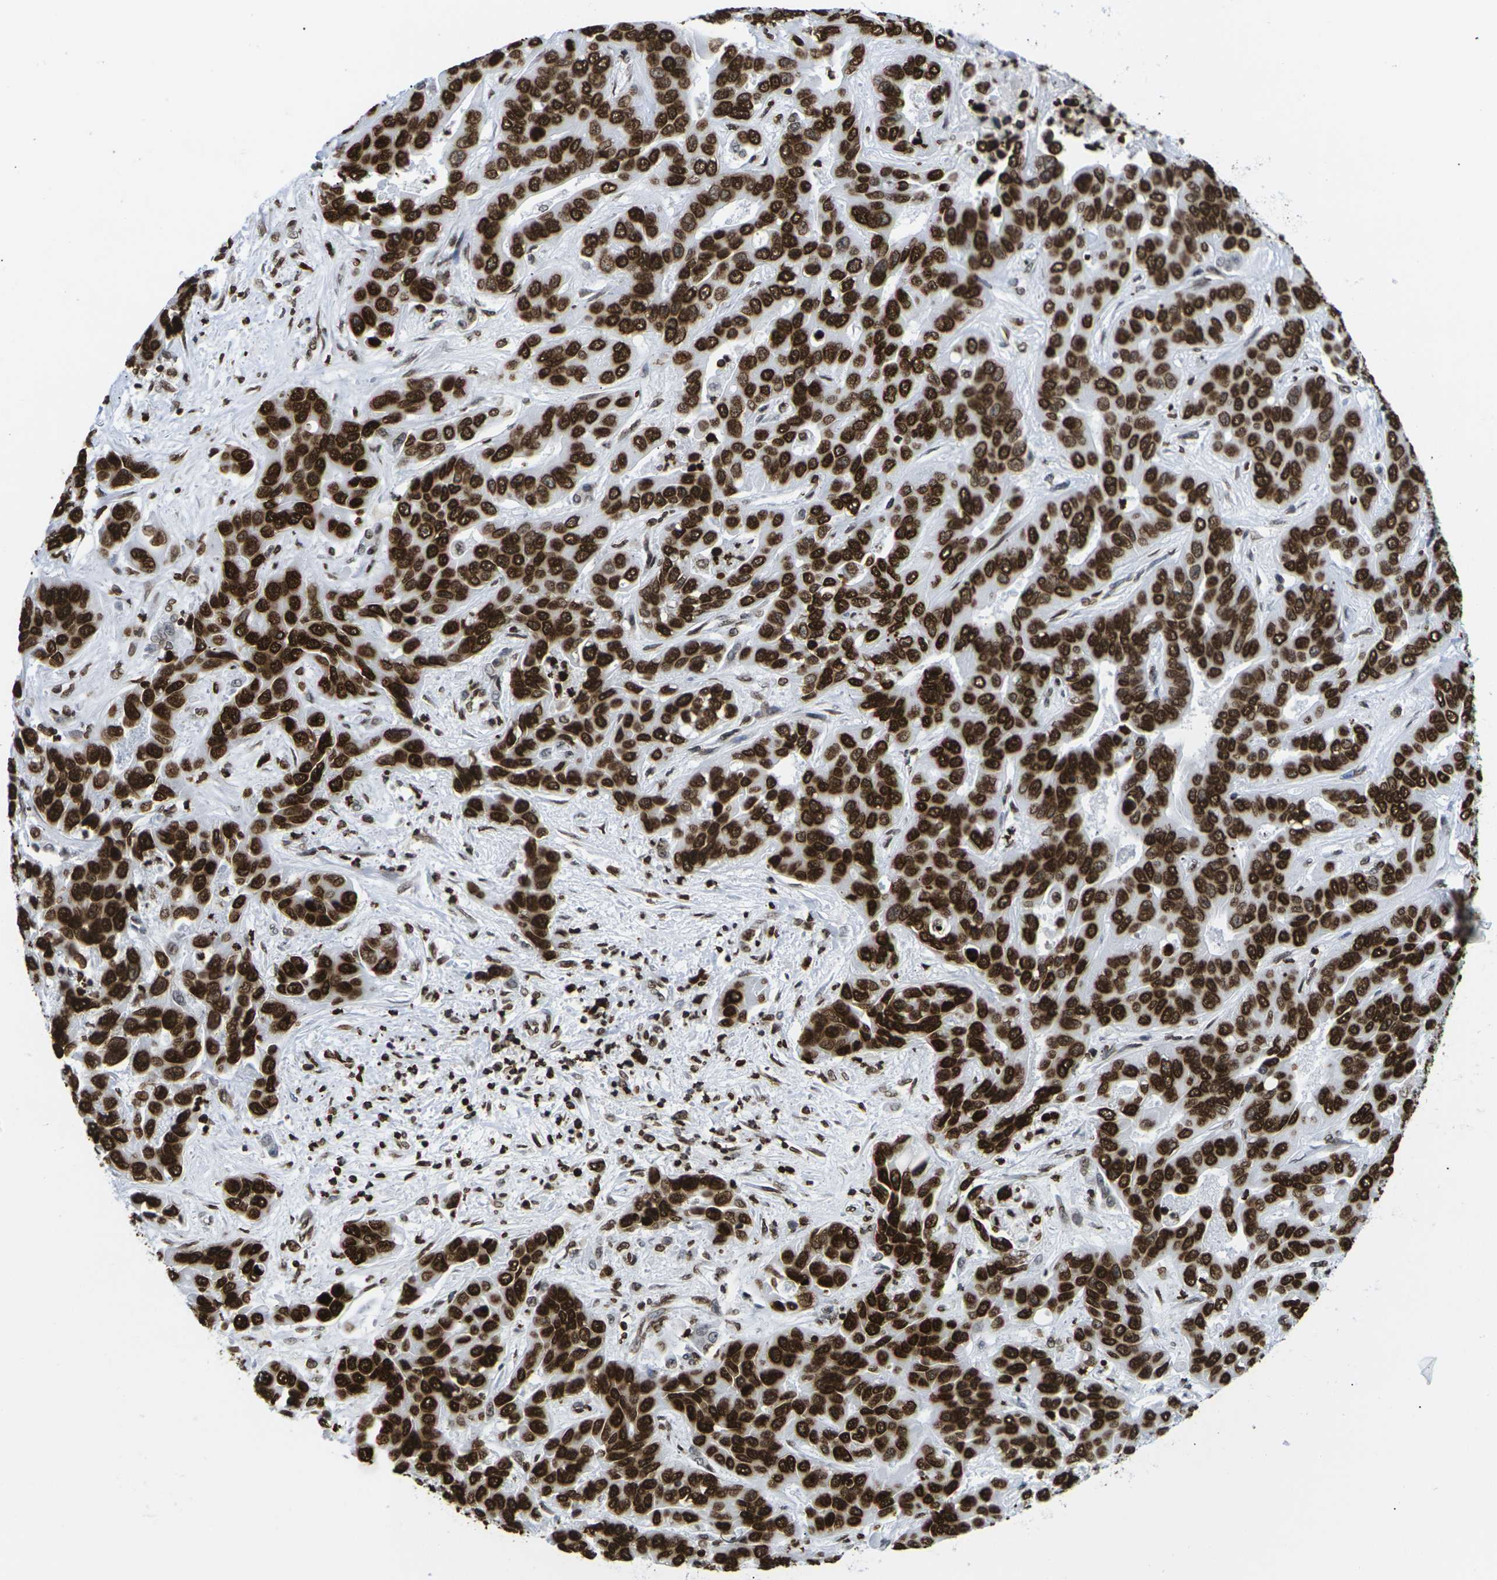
{"staining": {"intensity": "strong", "quantity": ">75%", "location": "cytoplasmic/membranous,nuclear"}, "tissue": "liver cancer", "cell_type": "Tumor cells", "image_type": "cancer", "snomed": [{"axis": "morphology", "description": "Cholangiocarcinoma"}, {"axis": "topography", "description": "Liver"}], "caption": "Protein staining by immunohistochemistry reveals strong cytoplasmic/membranous and nuclear expression in about >75% of tumor cells in liver cancer.", "gene": "H2AC21", "patient": {"sex": "female", "age": 52}}